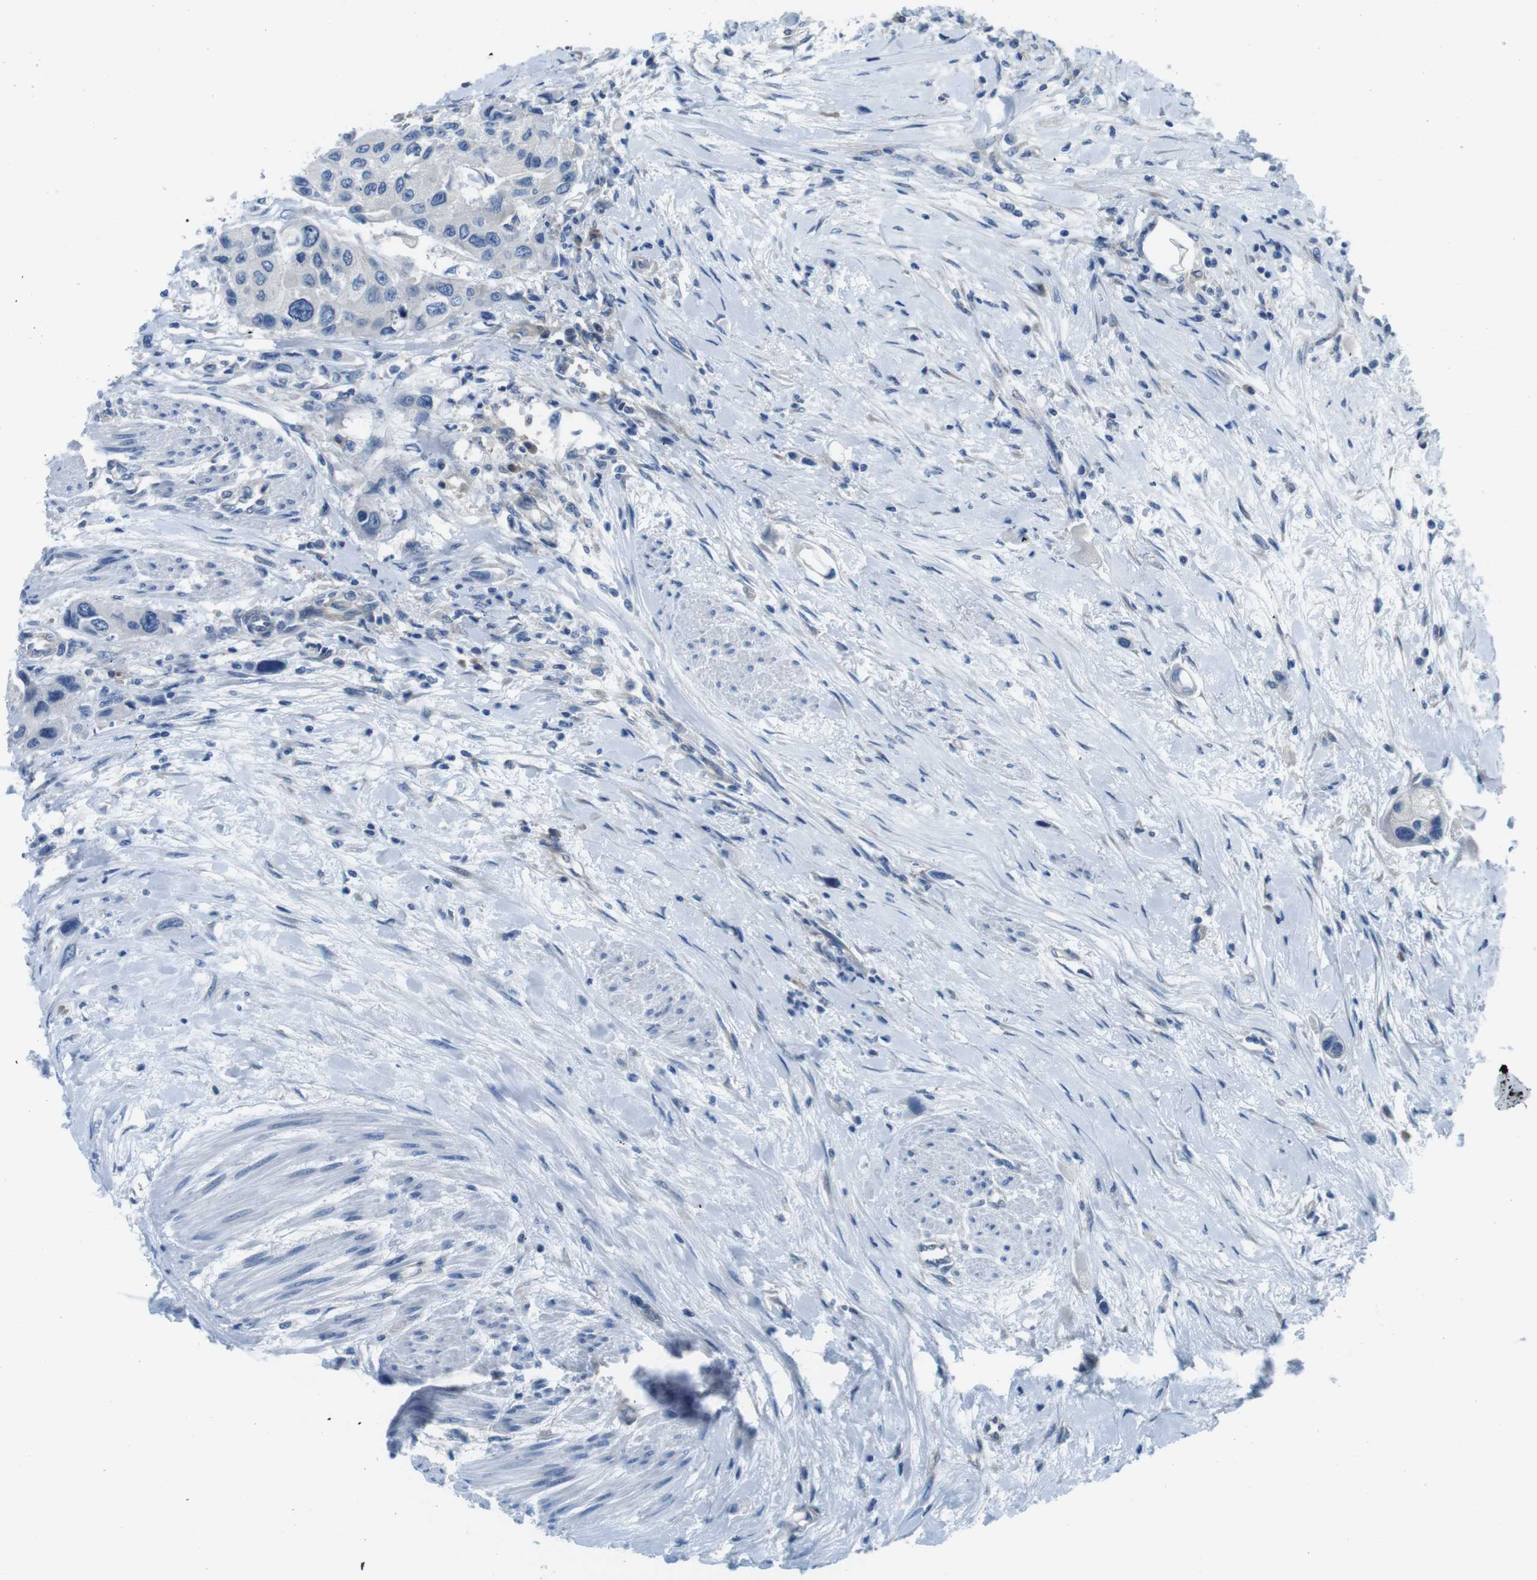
{"staining": {"intensity": "negative", "quantity": "none", "location": "none"}, "tissue": "urothelial cancer", "cell_type": "Tumor cells", "image_type": "cancer", "snomed": [{"axis": "morphology", "description": "Urothelial carcinoma, High grade"}, {"axis": "topography", "description": "Urinary bladder"}], "caption": "There is no significant expression in tumor cells of urothelial cancer. (Brightfield microscopy of DAB immunohistochemistry (IHC) at high magnification).", "gene": "EIF2B5", "patient": {"sex": "female", "age": 56}}